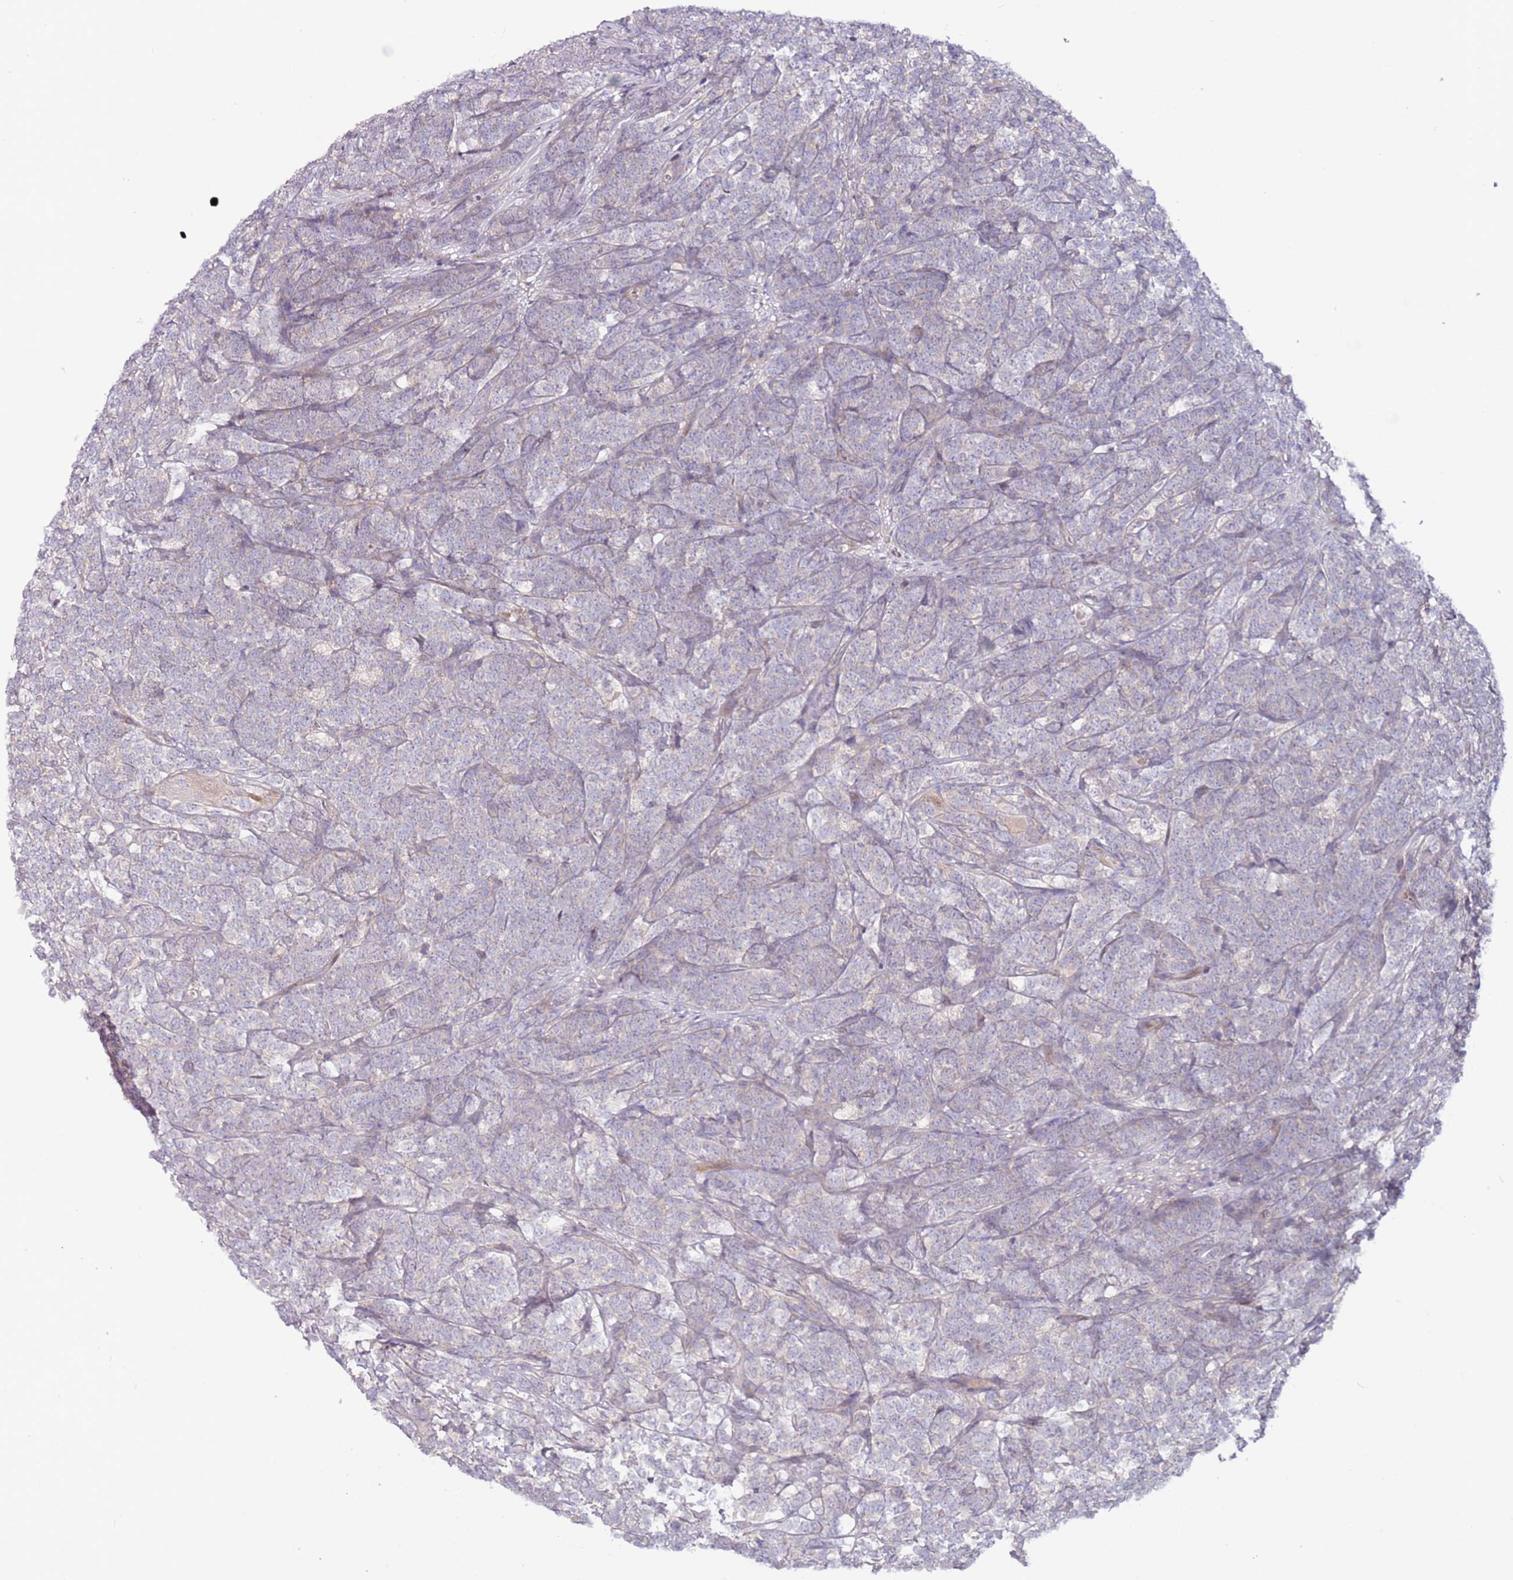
{"staining": {"intensity": "negative", "quantity": "none", "location": "none"}, "tissue": "lymphoma", "cell_type": "Tumor cells", "image_type": "cancer", "snomed": [{"axis": "morphology", "description": "Malignant lymphoma, non-Hodgkin's type, High grade"}, {"axis": "topography", "description": "Small intestine"}], "caption": "The immunohistochemistry image has no significant expression in tumor cells of lymphoma tissue.", "gene": "MTG2", "patient": {"sex": "male", "age": 8}}